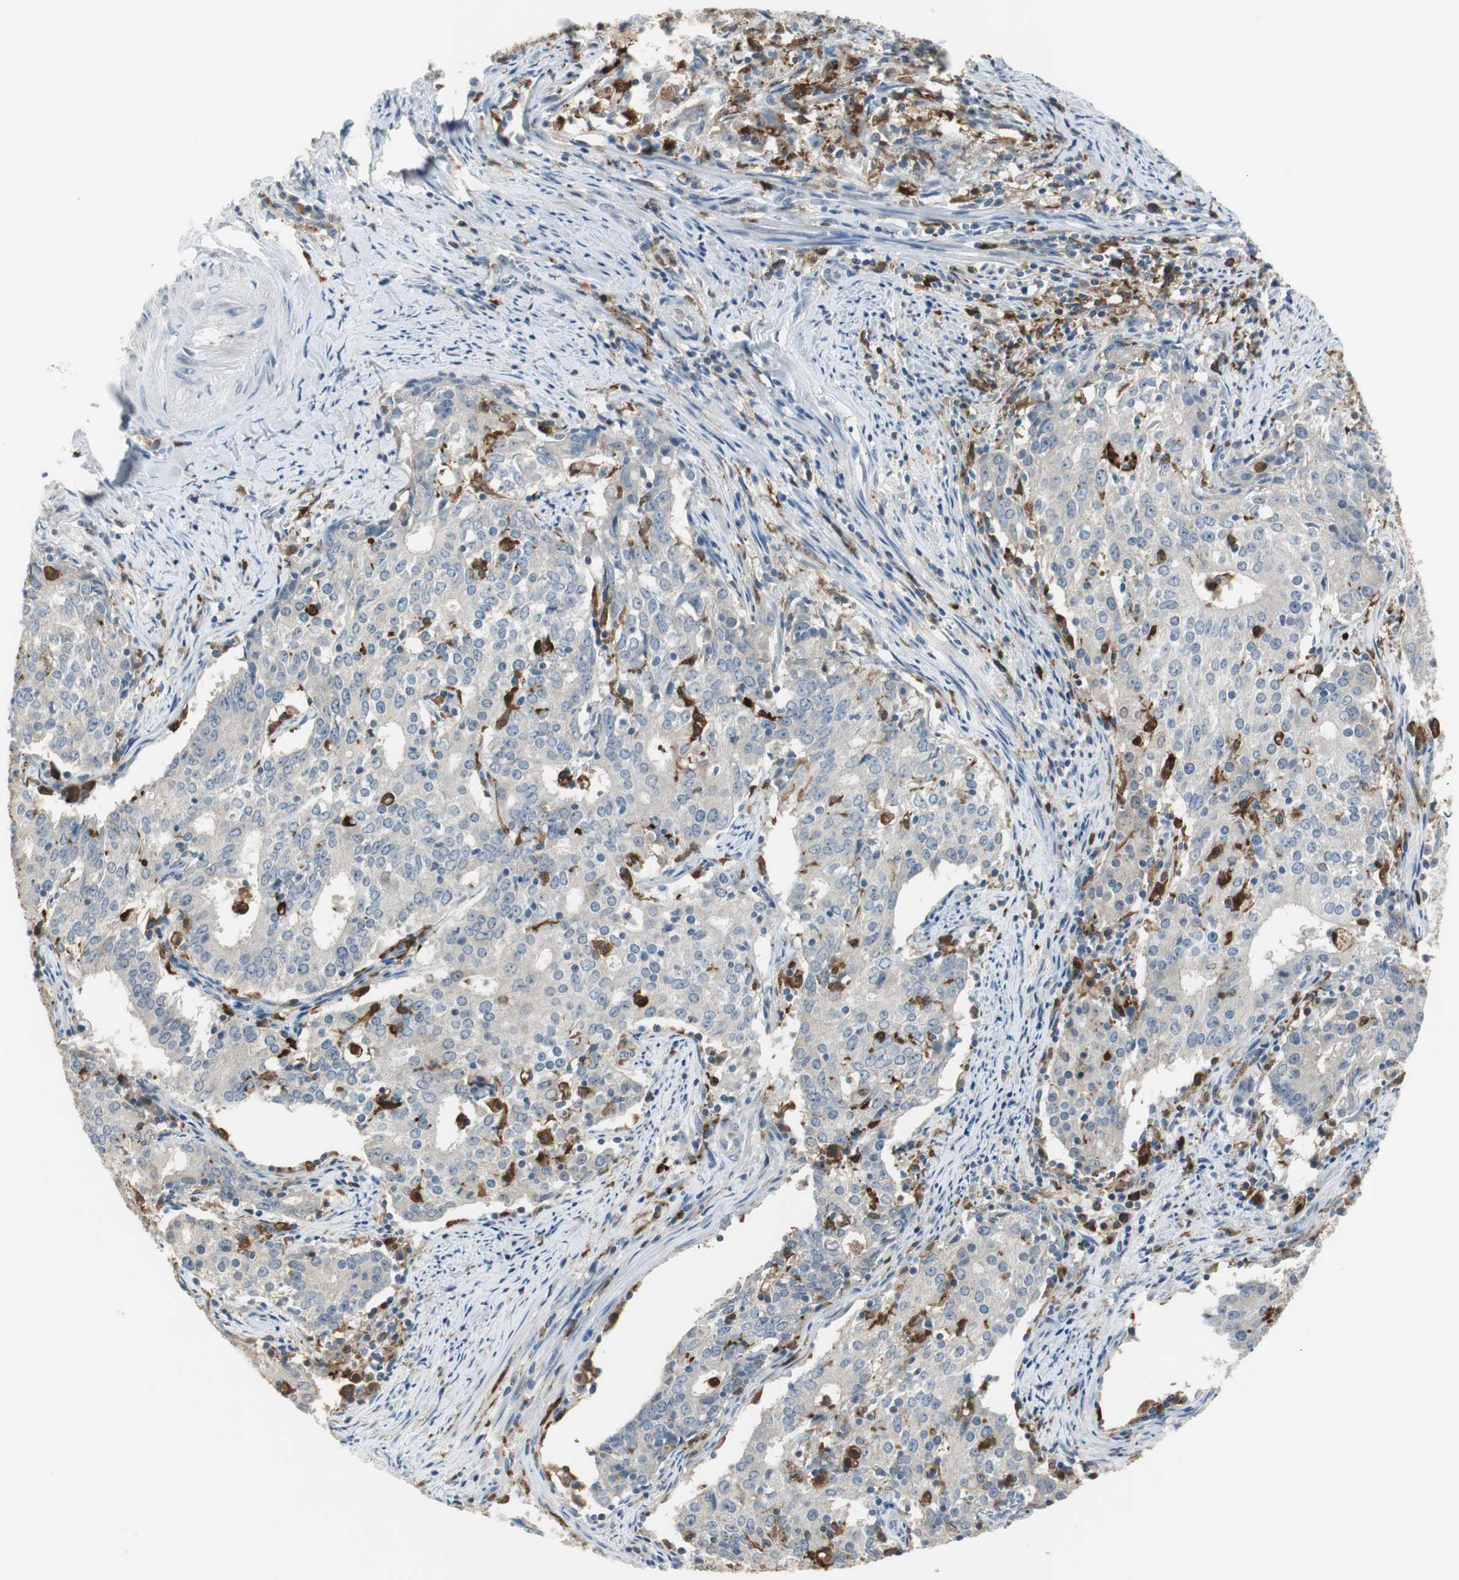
{"staining": {"intensity": "negative", "quantity": "none", "location": "none"}, "tissue": "cervical cancer", "cell_type": "Tumor cells", "image_type": "cancer", "snomed": [{"axis": "morphology", "description": "Adenocarcinoma, NOS"}, {"axis": "topography", "description": "Cervix"}], "caption": "DAB immunohistochemical staining of human adenocarcinoma (cervical) demonstrates no significant positivity in tumor cells.", "gene": "MSTO1", "patient": {"sex": "female", "age": 44}}